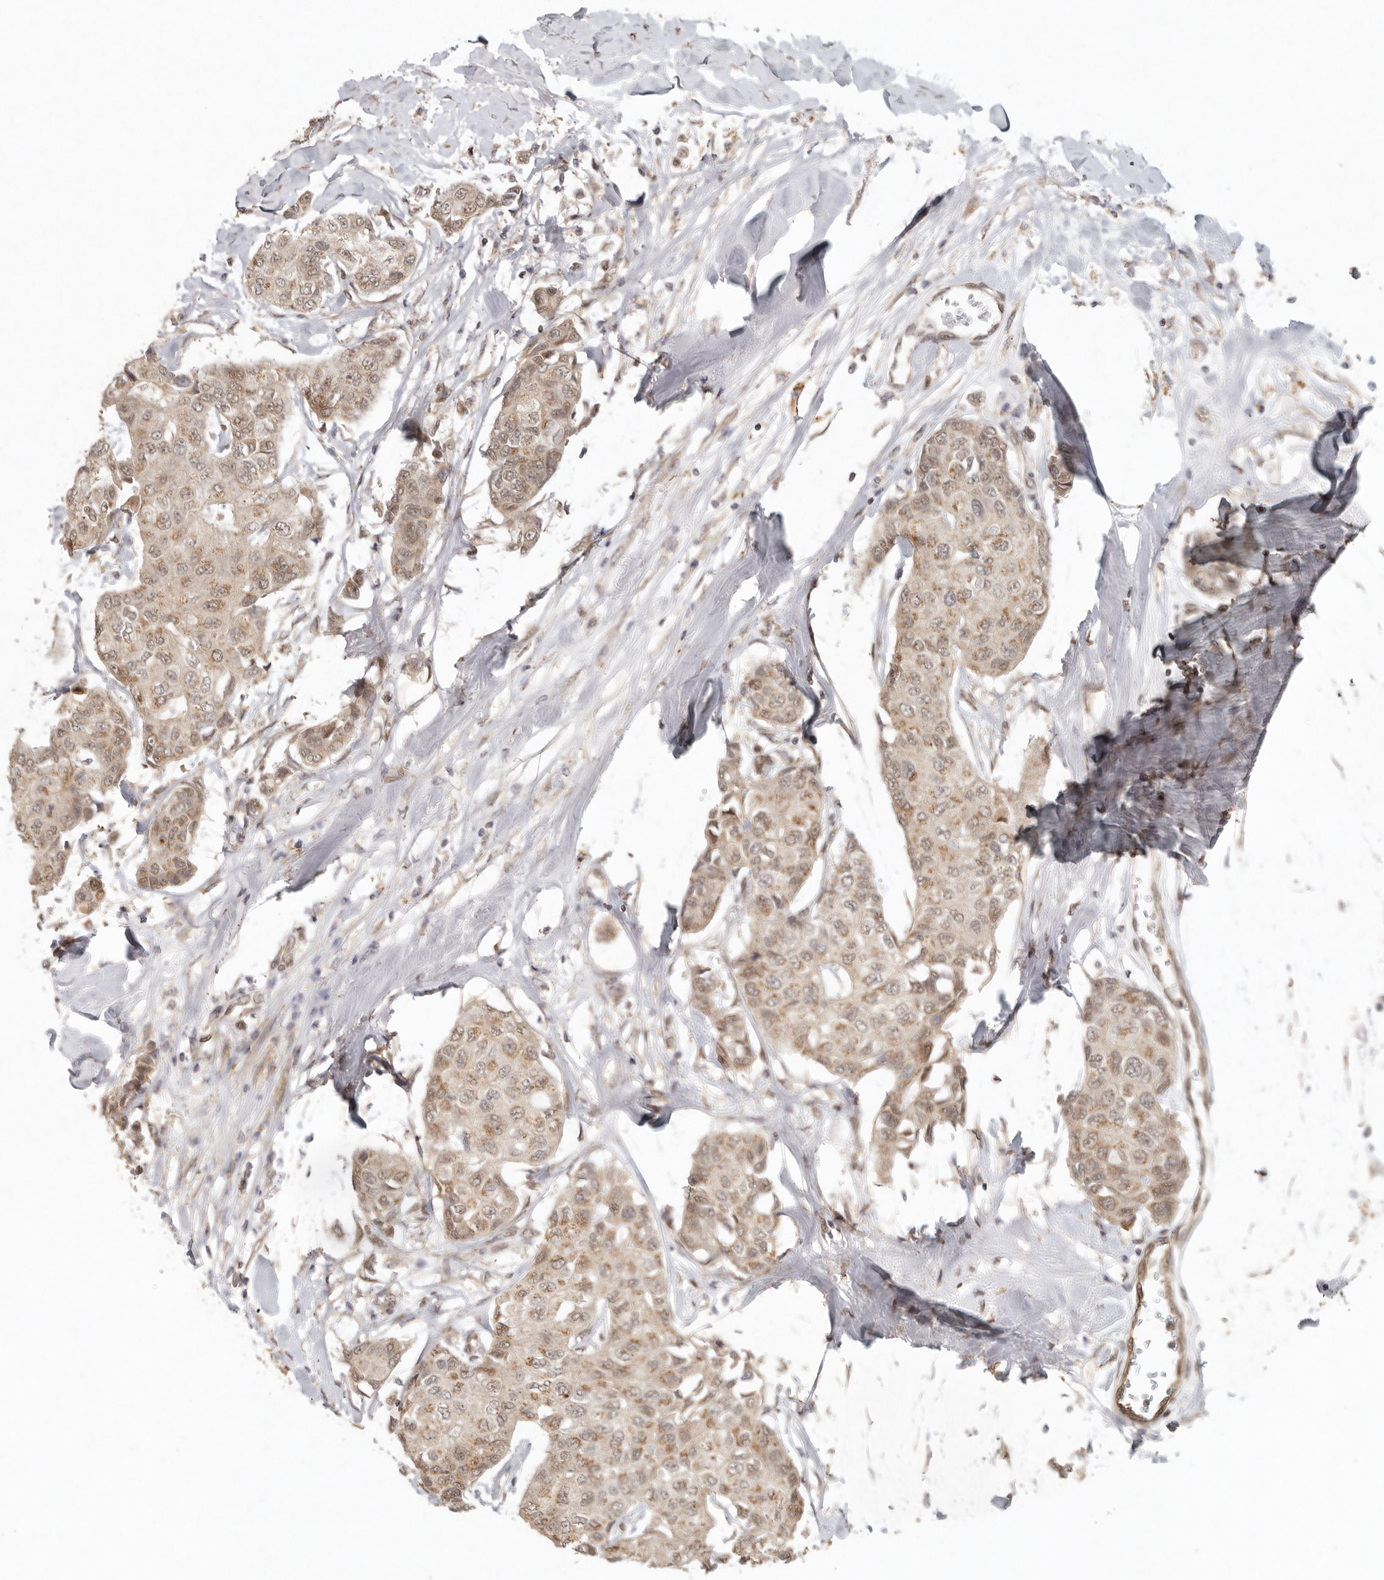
{"staining": {"intensity": "moderate", "quantity": ">75%", "location": "cytoplasmic/membranous,nuclear"}, "tissue": "breast cancer", "cell_type": "Tumor cells", "image_type": "cancer", "snomed": [{"axis": "morphology", "description": "Duct carcinoma"}, {"axis": "topography", "description": "Breast"}], "caption": "This is a histology image of IHC staining of infiltrating ductal carcinoma (breast), which shows moderate staining in the cytoplasmic/membranous and nuclear of tumor cells.", "gene": "LRRC75A", "patient": {"sex": "female", "age": 80}}